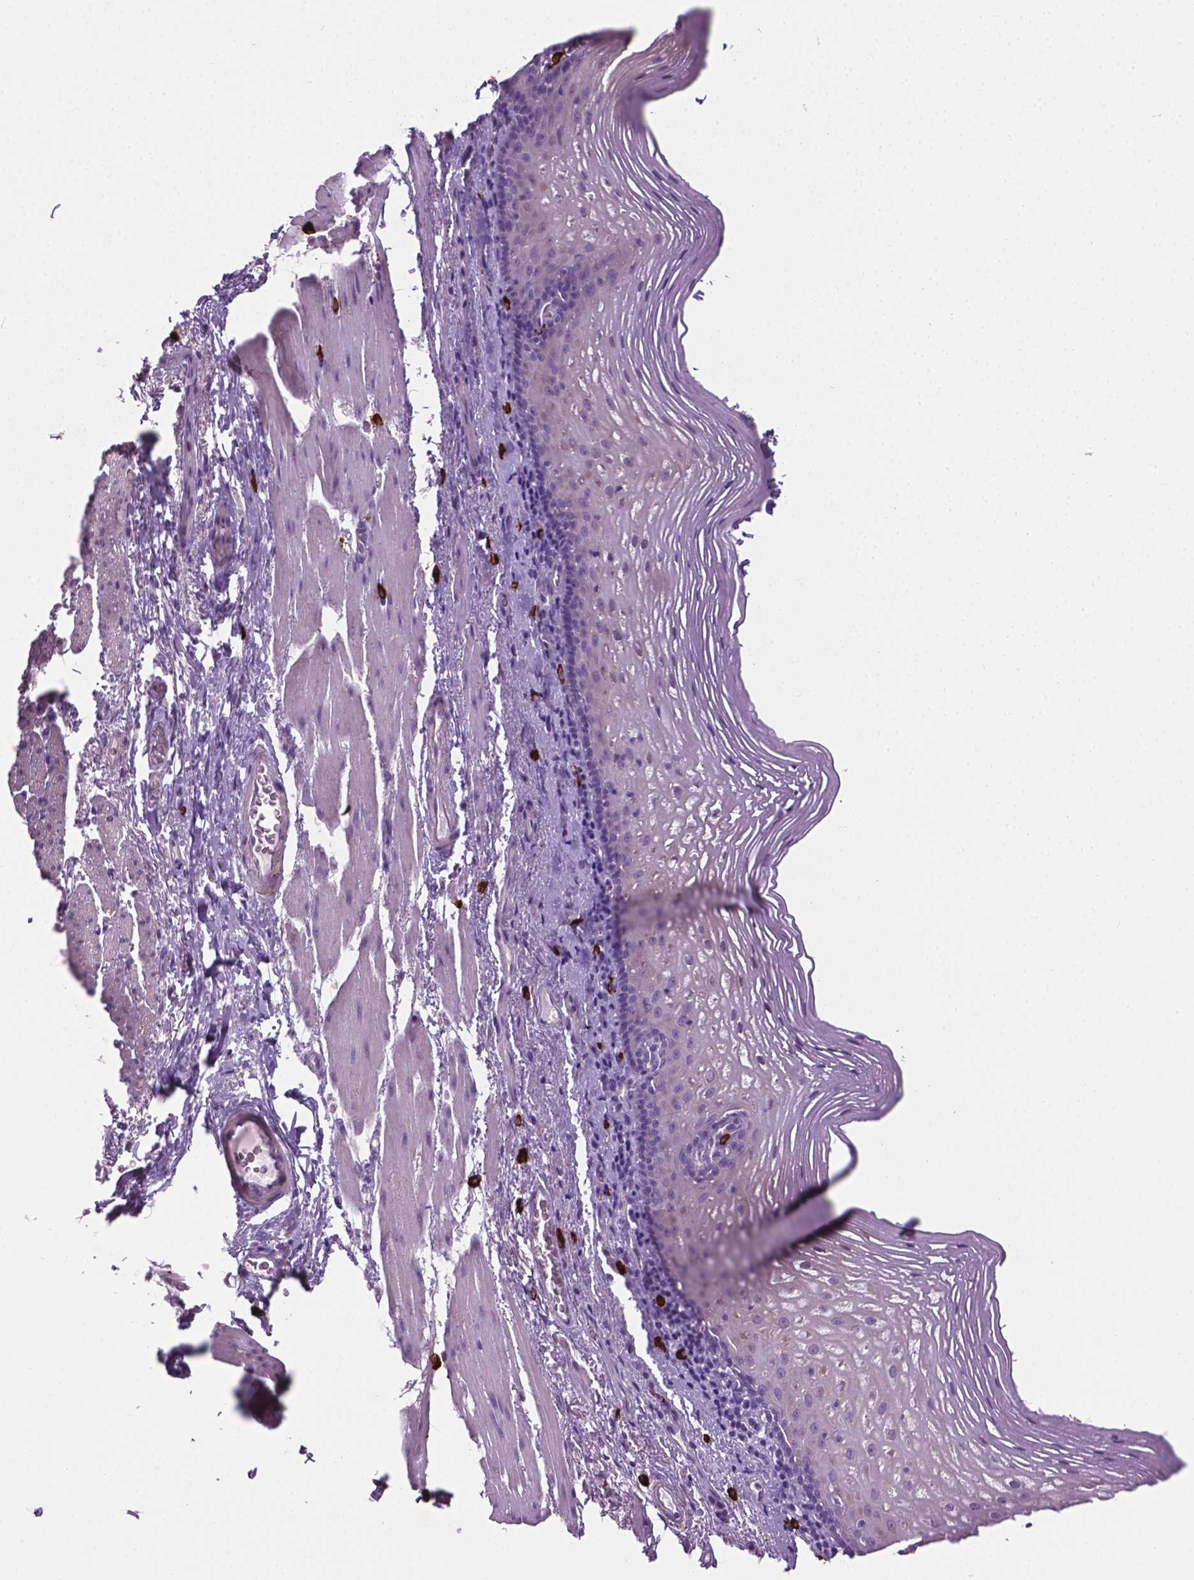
{"staining": {"intensity": "negative", "quantity": "none", "location": "none"}, "tissue": "esophagus", "cell_type": "Squamous epithelial cells", "image_type": "normal", "snomed": [{"axis": "morphology", "description": "Normal tissue, NOS"}, {"axis": "topography", "description": "Esophagus"}], "caption": "This is an IHC histopathology image of normal esophagus. There is no expression in squamous epithelial cells.", "gene": "SPECC1L", "patient": {"sex": "male", "age": 76}}